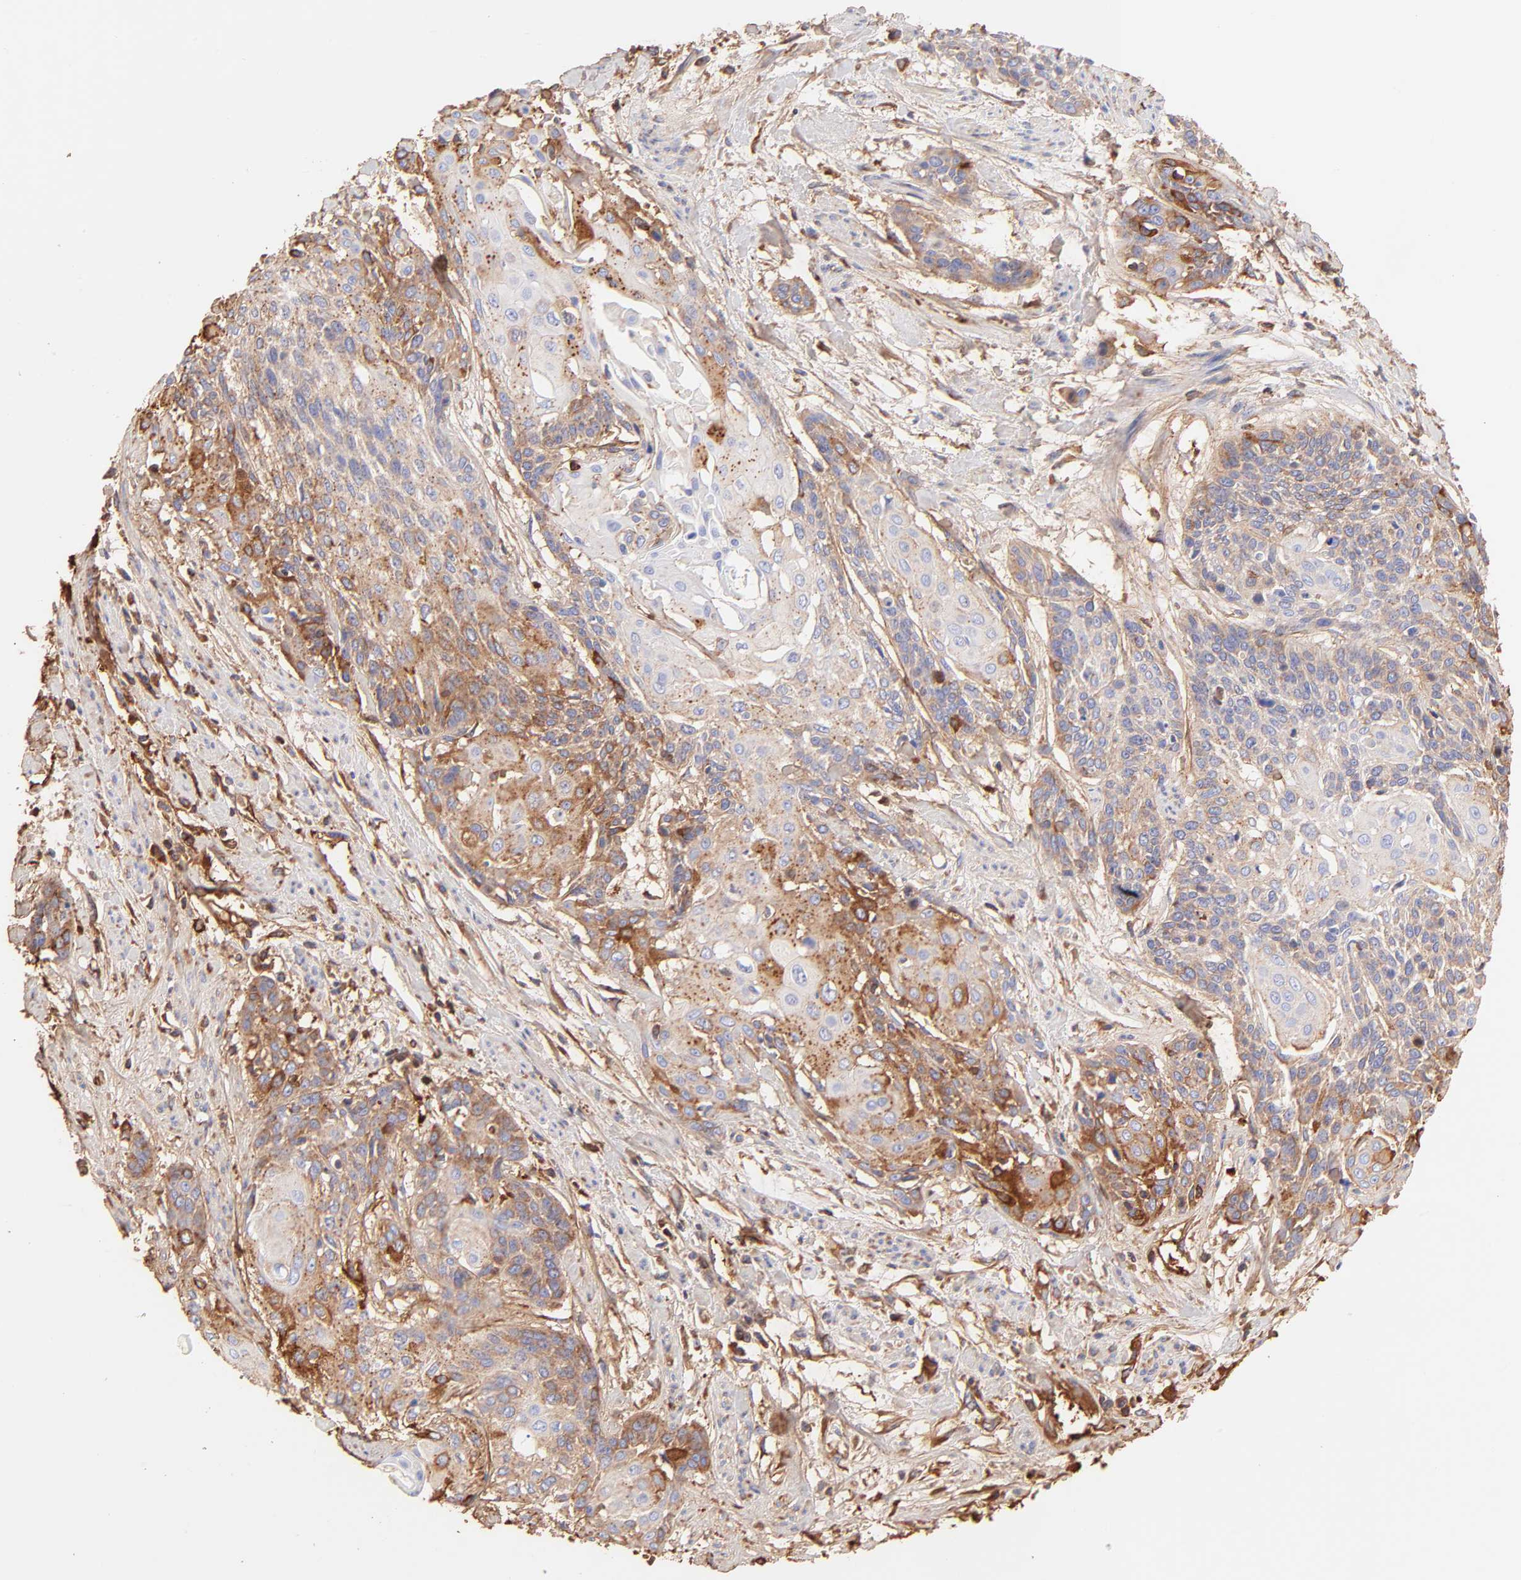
{"staining": {"intensity": "moderate", "quantity": ">75%", "location": "cytoplasmic/membranous"}, "tissue": "cervical cancer", "cell_type": "Tumor cells", "image_type": "cancer", "snomed": [{"axis": "morphology", "description": "Squamous cell carcinoma, NOS"}, {"axis": "topography", "description": "Cervix"}], "caption": "This histopathology image reveals immunohistochemistry (IHC) staining of human squamous cell carcinoma (cervical), with medium moderate cytoplasmic/membranous positivity in approximately >75% of tumor cells.", "gene": "BGN", "patient": {"sex": "female", "age": 57}}